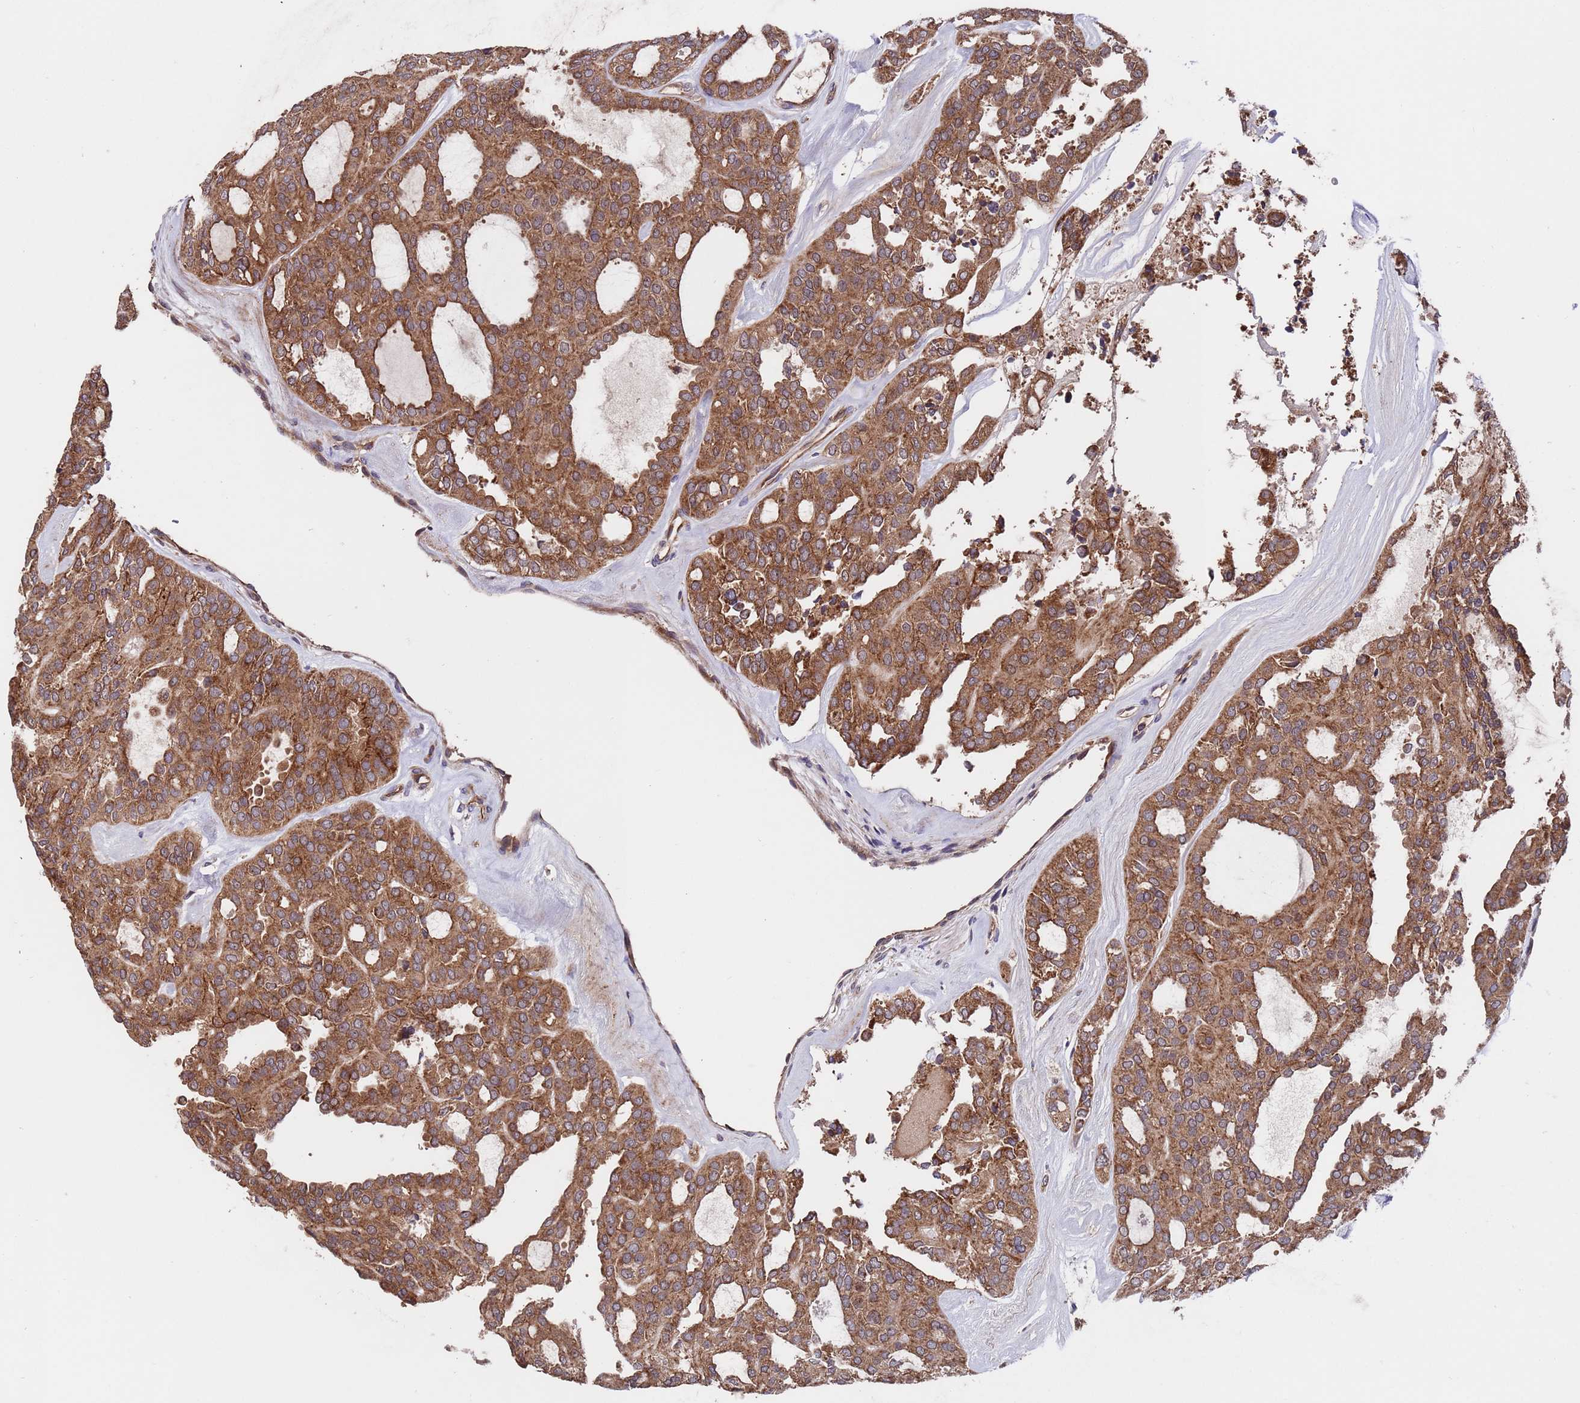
{"staining": {"intensity": "strong", "quantity": ">75%", "location": "cytoplasmic/membranous"}, "tissue": "thyroid cancer", "cell_type": "Tumor cells", "image_type": "cancer", "snomed": [{"axis": "morphology", "description": "Follicular adenoma carcinoma, NOS"}, {"axis": "topography", "description": "Thyroid gland"}], "caption": "The micrograph shows staining of thyroid cancer, revealing strong cytoplasmic/membranous protein staining (brown color) within tumor cells. (DAB IHC with brightfield microscopy, high magnification).", "gene": "TSR3", "patient": {"sex": "male", "age": 75}}